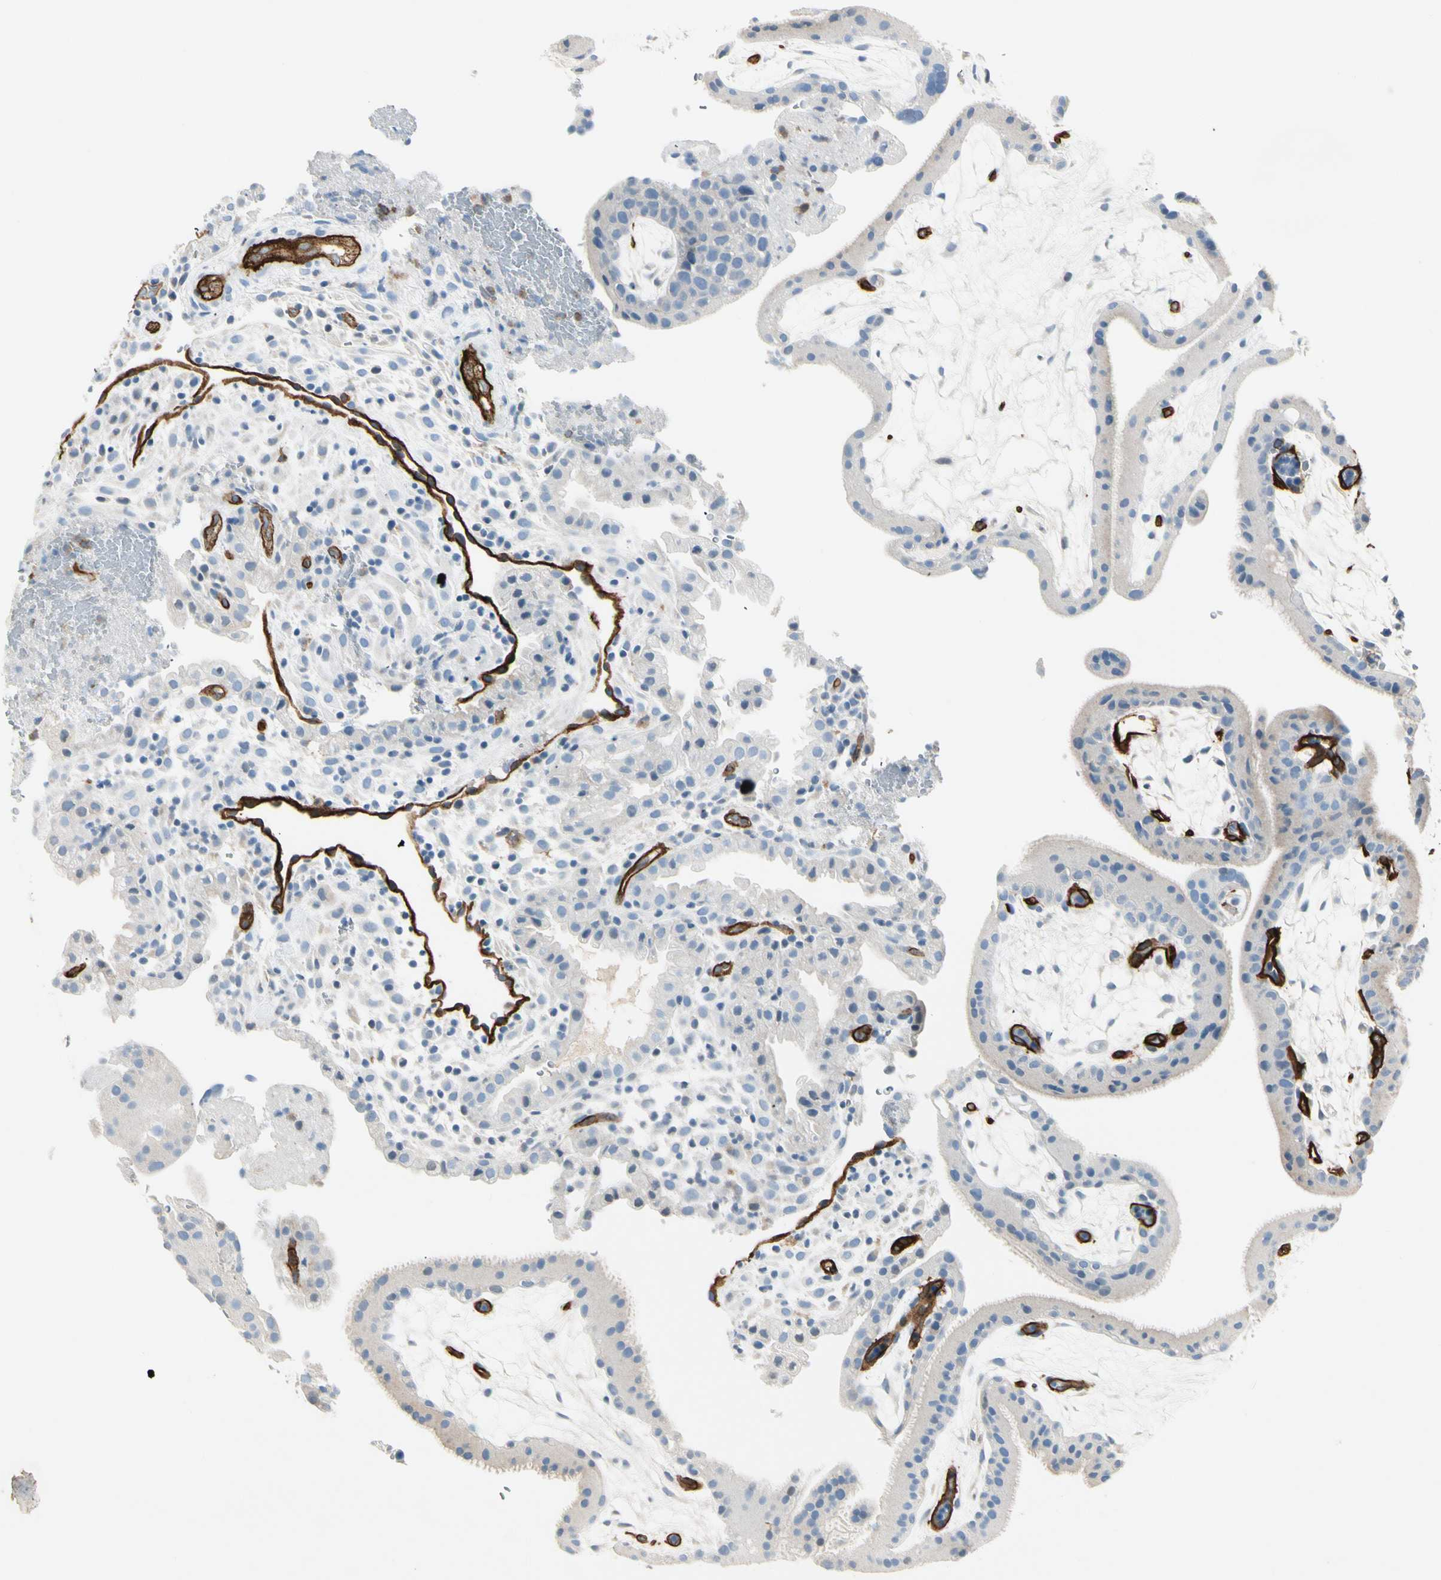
{"staining": {"intensity": "negative", "quantity": "none", "location": "none"}, "tissue": "placenta", "cell_type": "Decidual cells", "image_type": "normal", "snomed": [{"axis": "morphology", "description": "Normal tissue, NOS"}, {"axis": "topography", "description": "Placenta"}], "caption": "Placenta stained for a protein using immunohistochemistry shows no positivity decidual cells.", "gene": "CD93", "patient": {"sex": "female", "age": 19}}